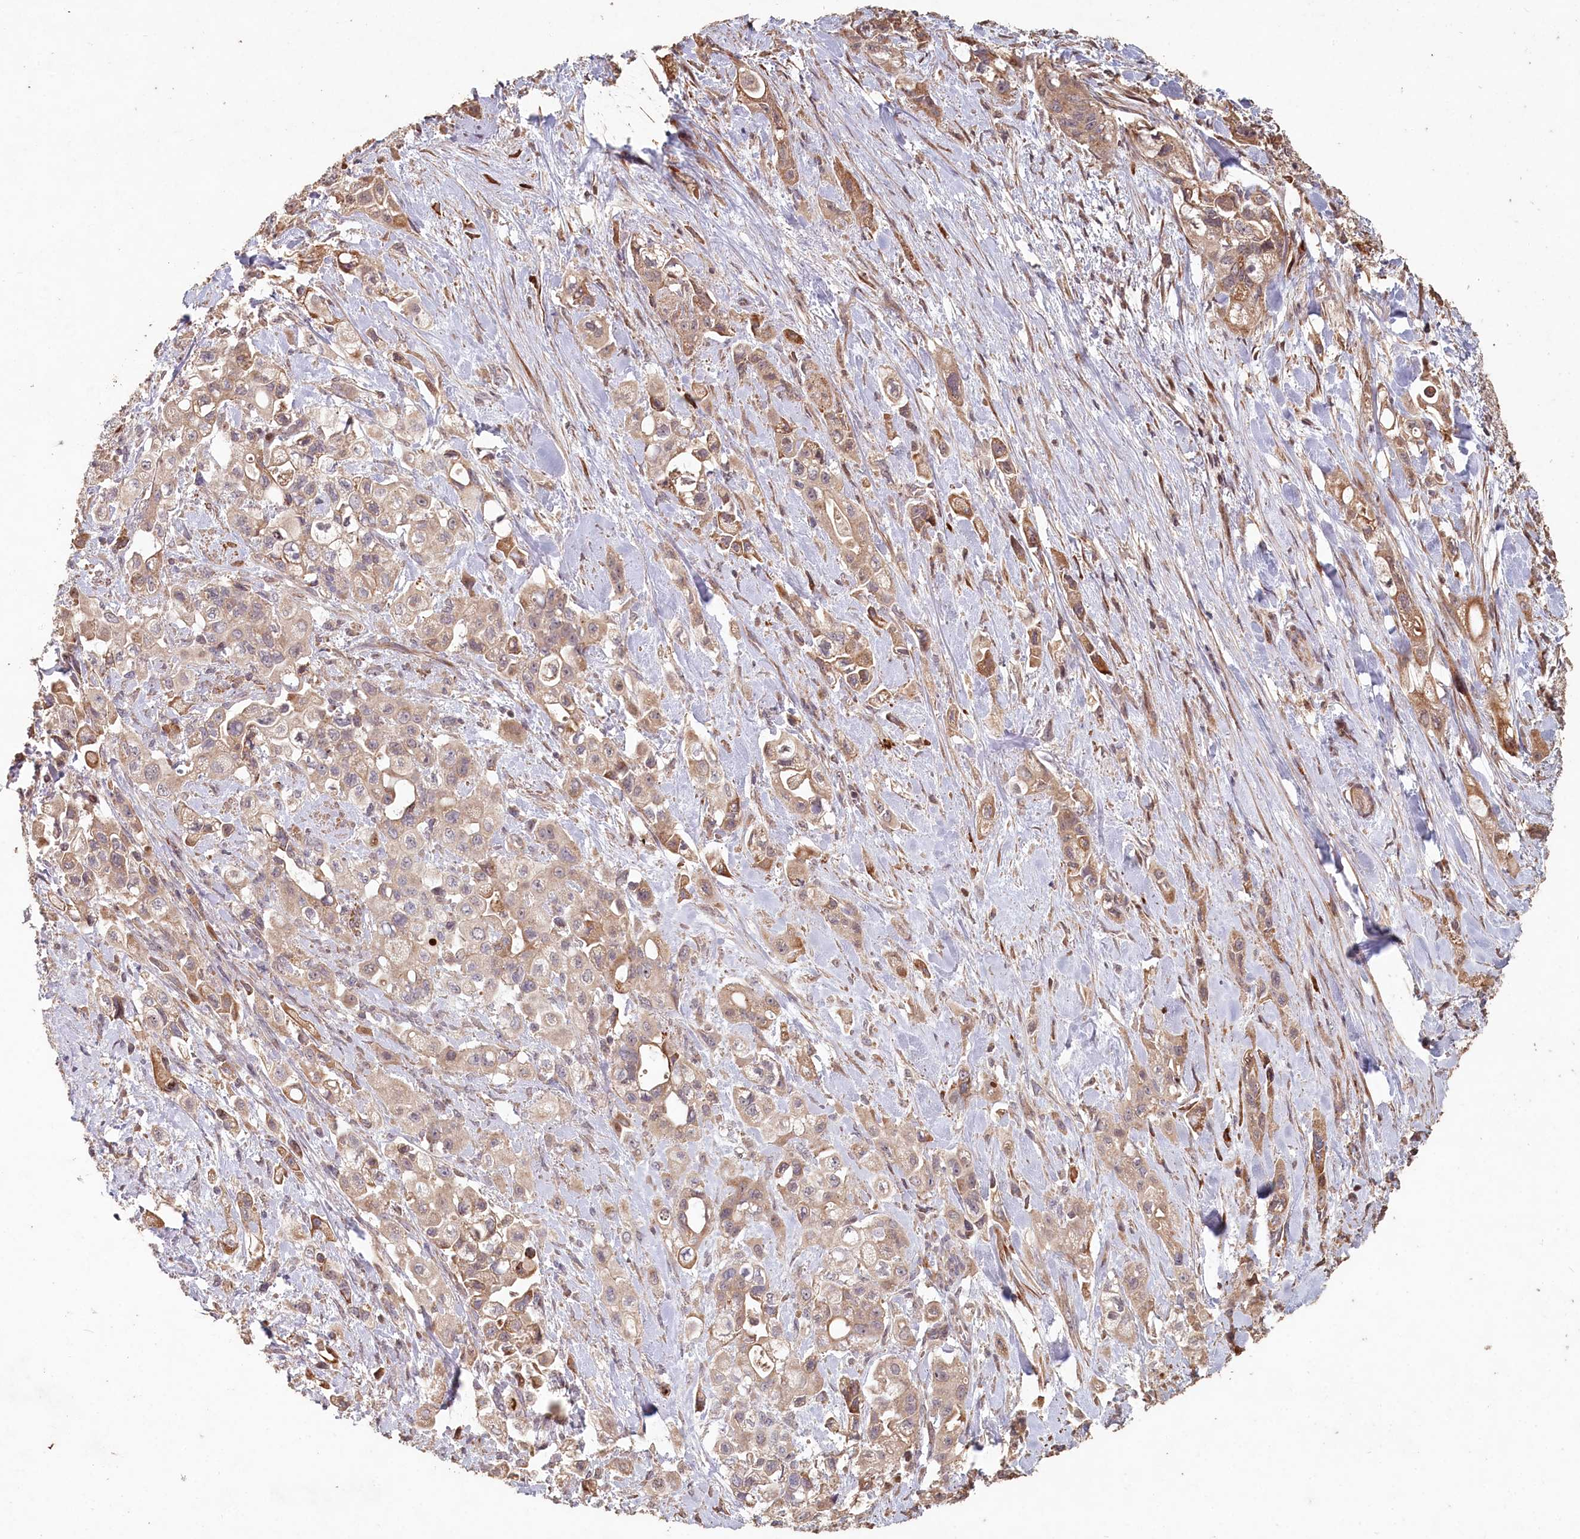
{"staining": {"intensity": "moderate", "quantity": "25%-75%", "location": "cytoplasmic/membranous"}, "tissue": "pancreatic cancer", "cell_type": "Tumor cells", "image_type": "cancer", "snomed": [{"axis": "morphology", "description": "Adenocarcinoma, NOS"}, {"axis": "topography", "description": "Pancreas"}], "caption": "Immunohistochemistry of human pancreatic cancer displays medium levels of moderate cytoplasmic/membranous positivity in about 25%-75% of tumor cells.", "gene": "HAL", "patient": {"sex": "female", "age": 66}}